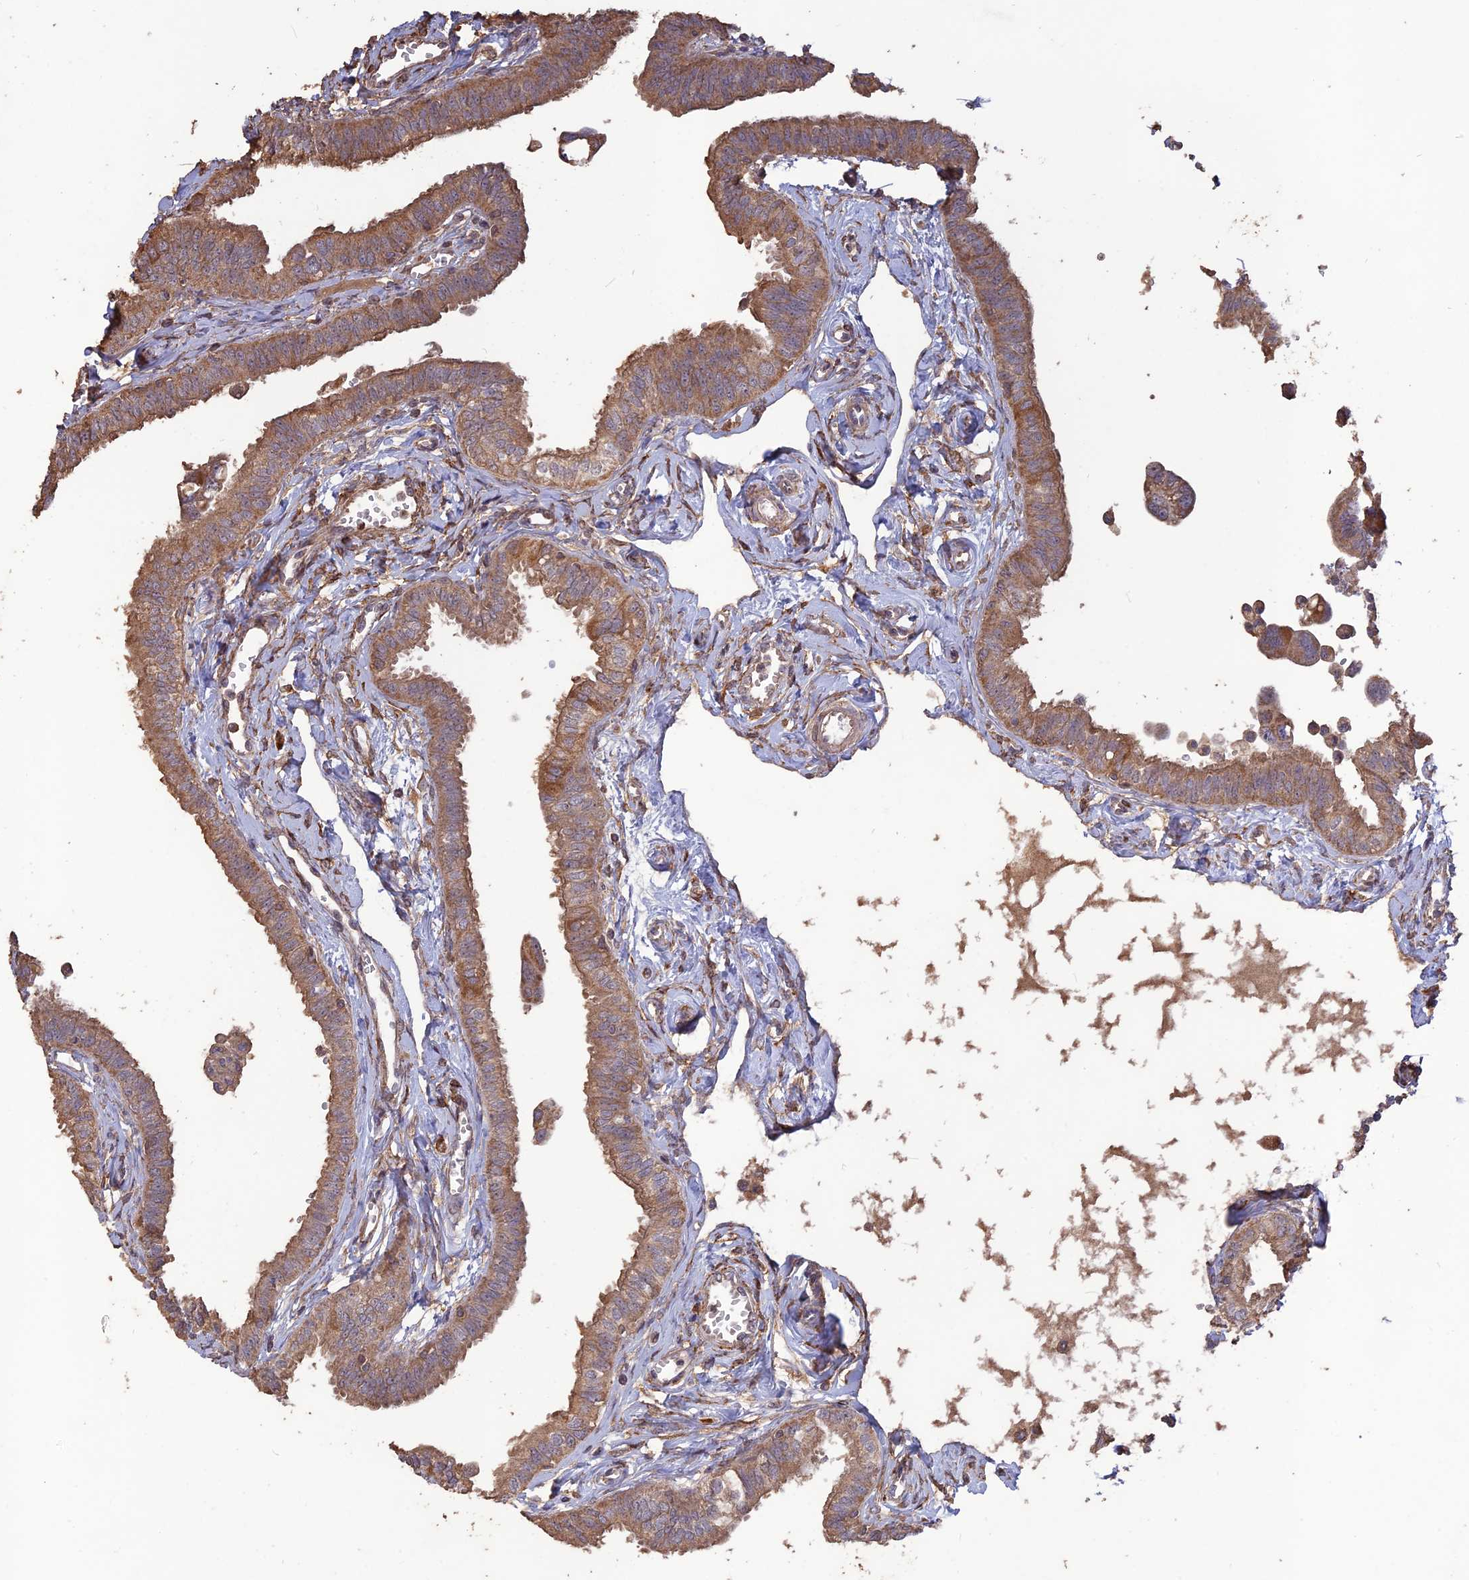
{"staining": {"intensity": "moderate", "quantity": ">75%", "location": "cytoplasmic/membranous"}, "tissue": "fallopian tube", "cell_type": "Glandular cells", "image_type": "normal", "snomed": [{"axis": "morphology", "description": "Normal tissue, NOS"}, {"axis": "morphology", "description": "Carcinoma, NOS"}, {"axis": "topography", "description": "Fallopian tube"}, {"axis": "topography", "description": "Ovary"}], "caption": "Approximately >75% of glandular cells in benign fallopian tube reveal moderate cytoplasmic/membranous protein positivity as visualized by brown immunohistochemical staining.", "gene": "LAYN", "patient": {"sex": "female", "age": 59}}